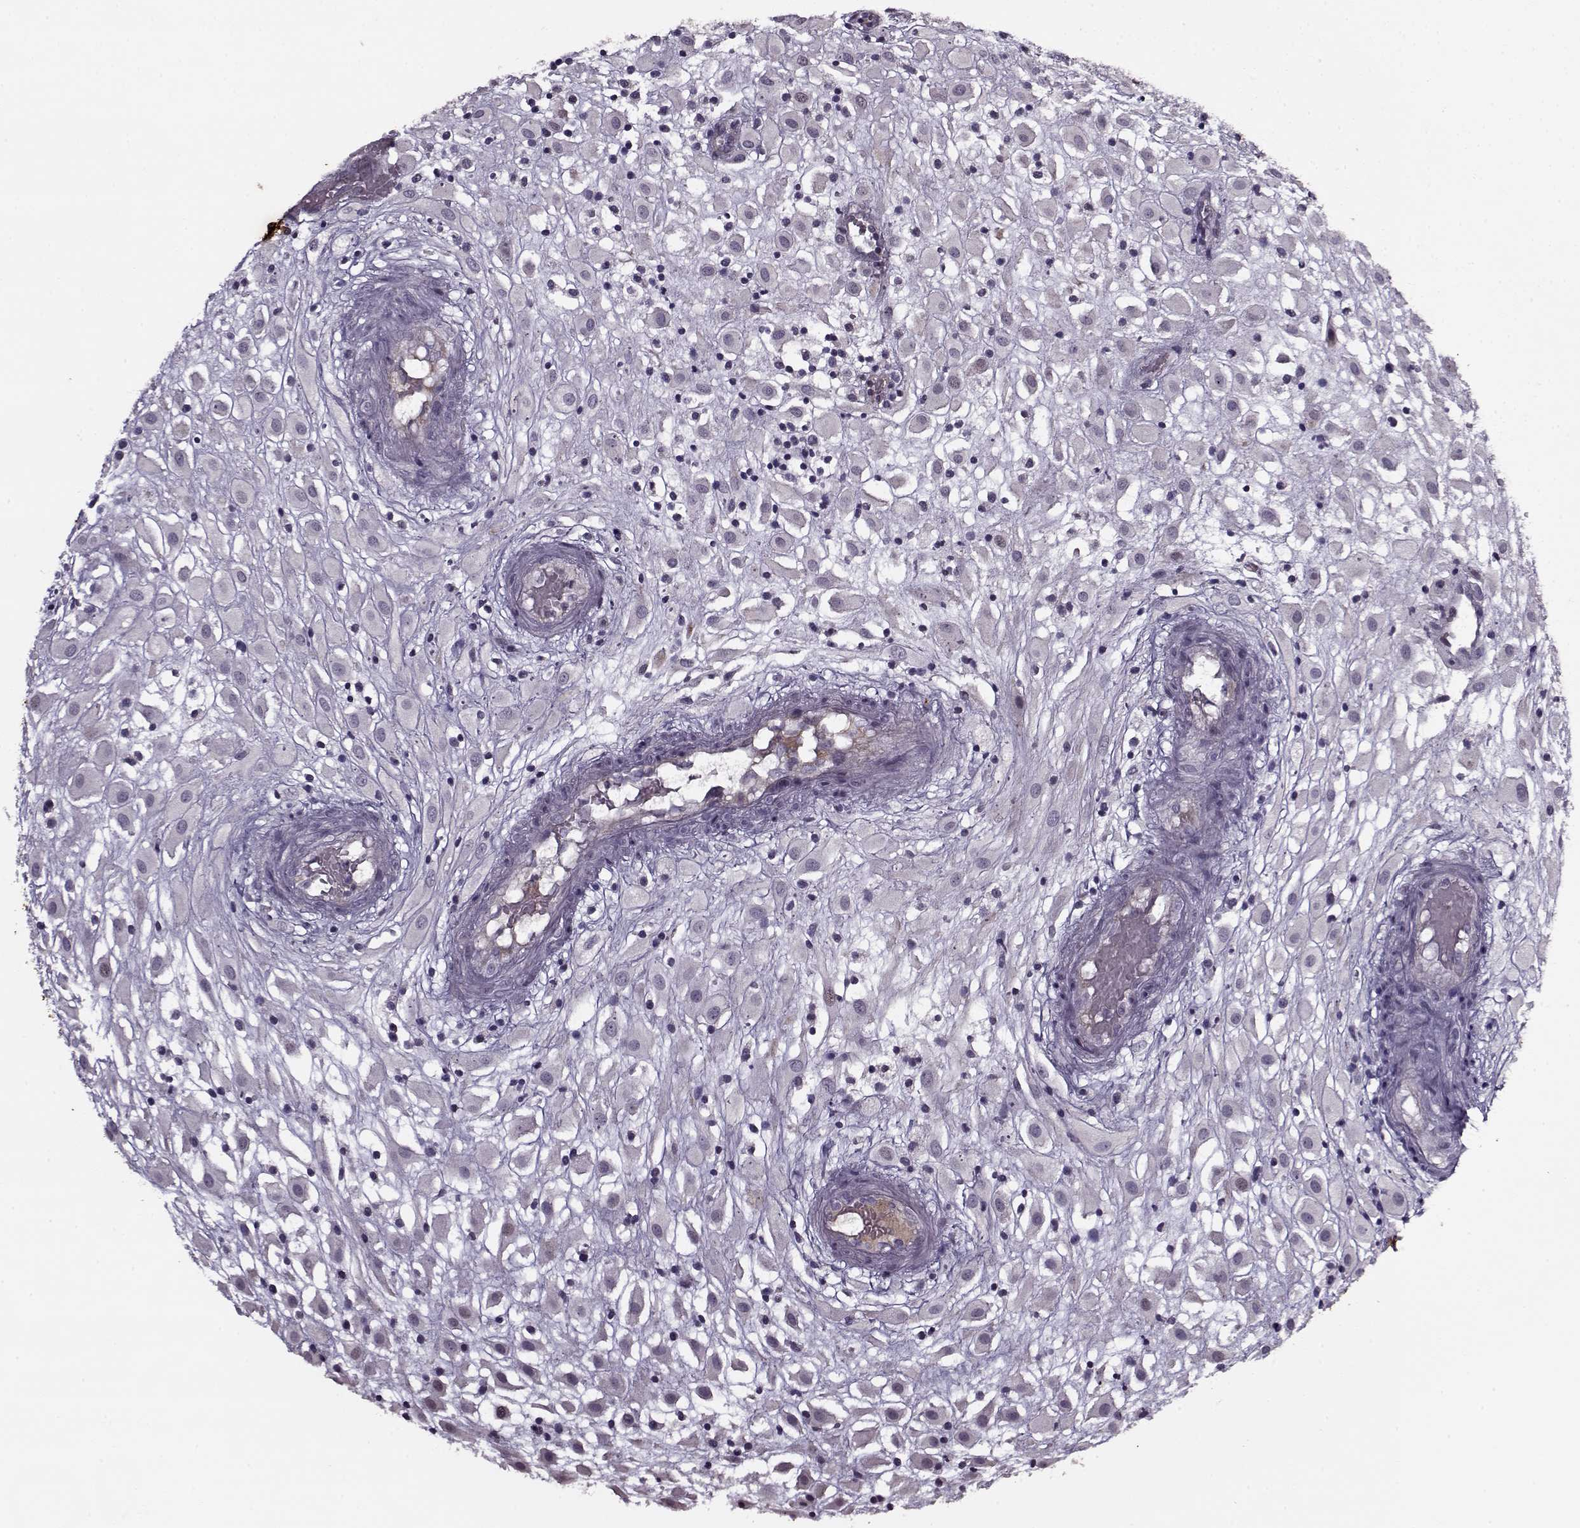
{"staining": {"intensity": "negative", "quantity": "none", "location": "none"}, "tissue": "placenta", "cell_type": "Decidual cells", "image_type": "normal", "snomed": [{"axis": "morphology", "description": "Normal tissue, NOS"}, {"axis": "topography", "description": "Placenta"}], "caption": "This is a image of immunohistochemistry staining of unremarkable placenta, which shows no expression in decidual cells. (Brightfield microscopy of DAB immunohistochemistry at high magnification).", "gene": "KRT9", "patient": {"sex": "female", "age": 24}}